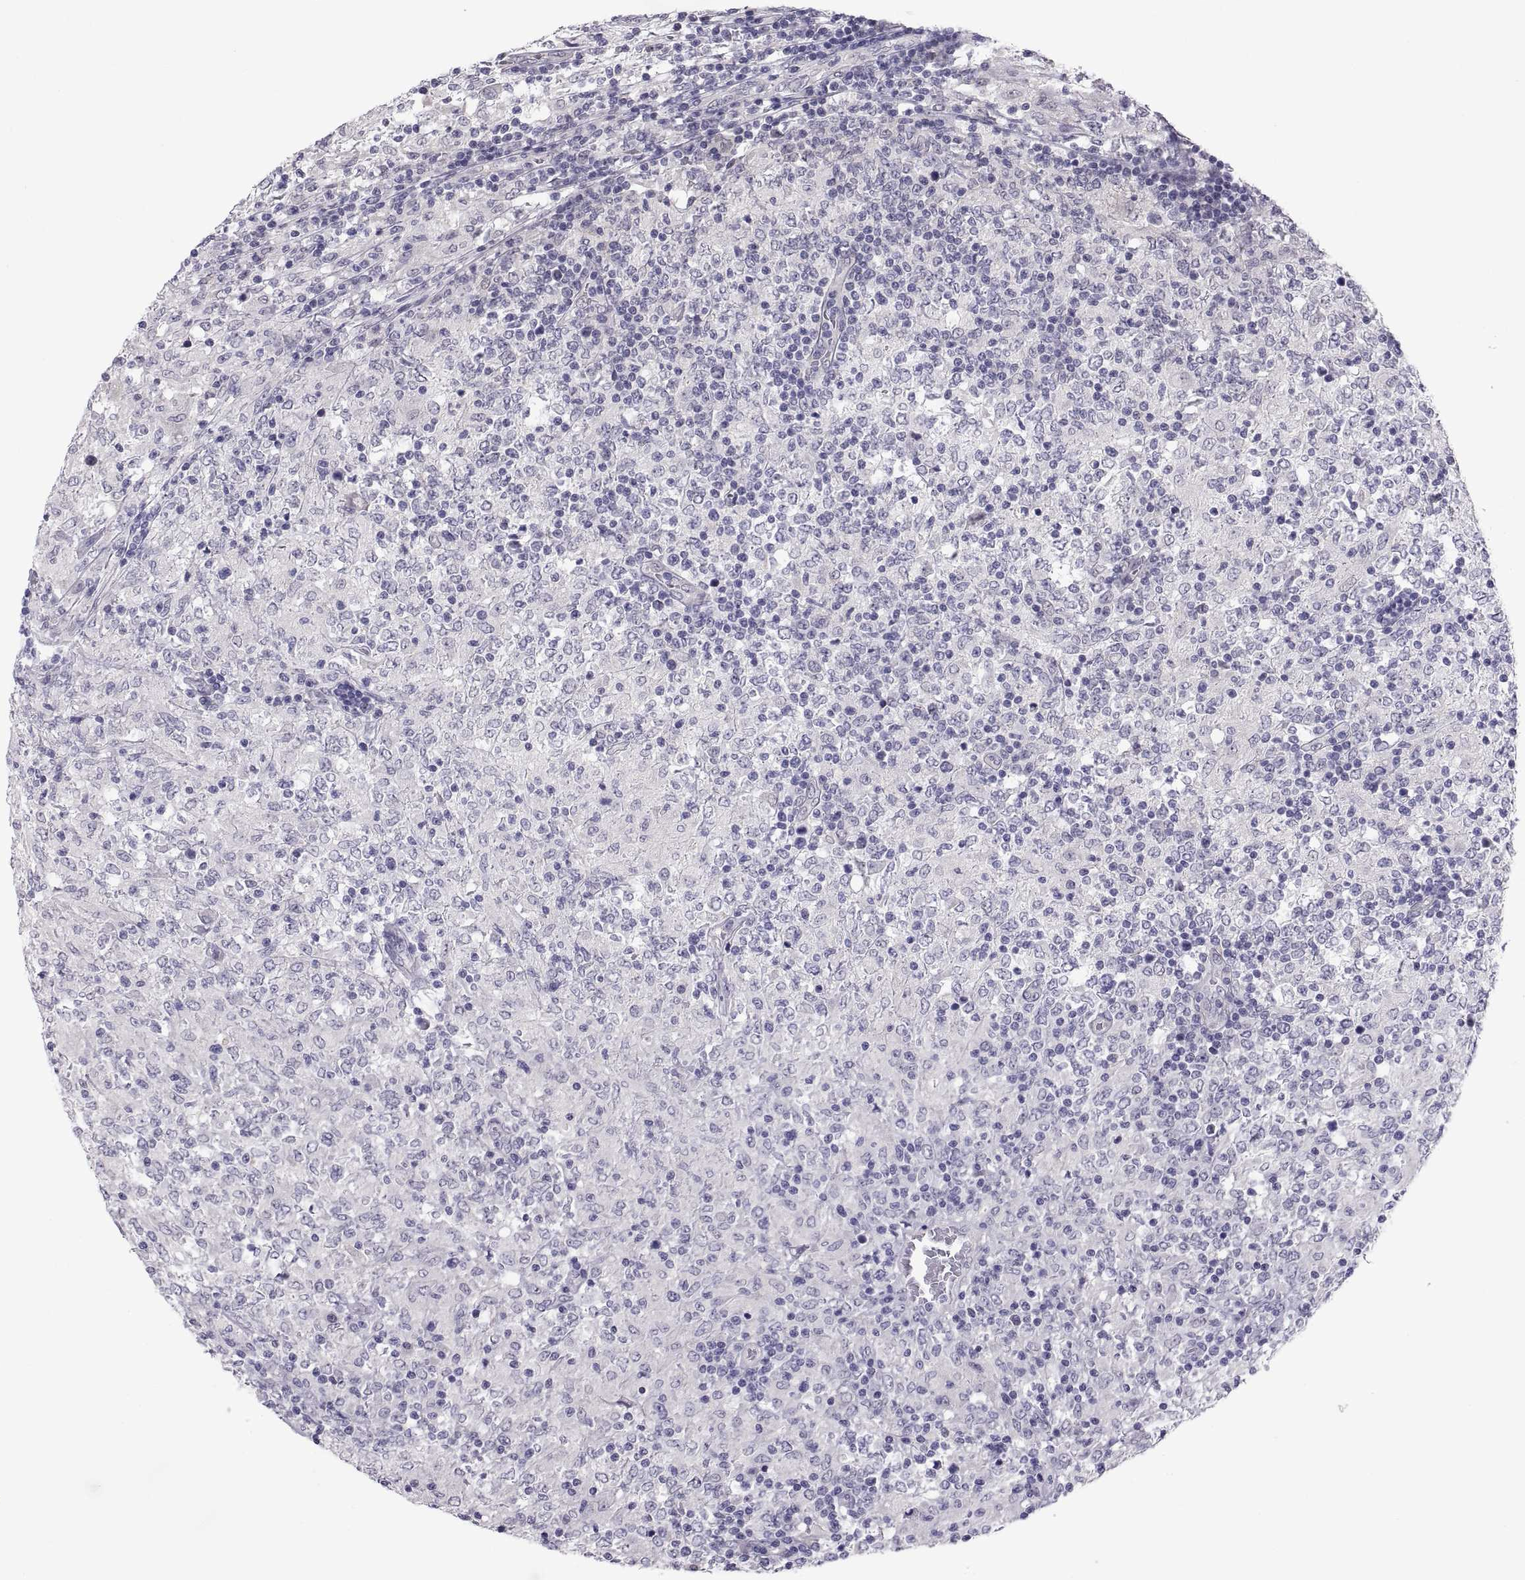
{"staining": {"intensity": "negative", "quantity": "none", "location": "none"}, "tissue": "lymphoma", "cell_type": "Tumor cells", "image_type": "cancer", "snomed": [{"axis": "morphology", "description": "Malignant lymphoma, non-Hodgkin's type, High grade"}, {"axis": "topography", "description": "Lymph node"}], "caption": "Malignant lymphoma, non-Hodgkin's type (high-grade) was stained to show a protein in brown. There is no significant staining in tumor cells.", "gene": "FAM170A", "patient": {"sex": "female", "age": 84}}